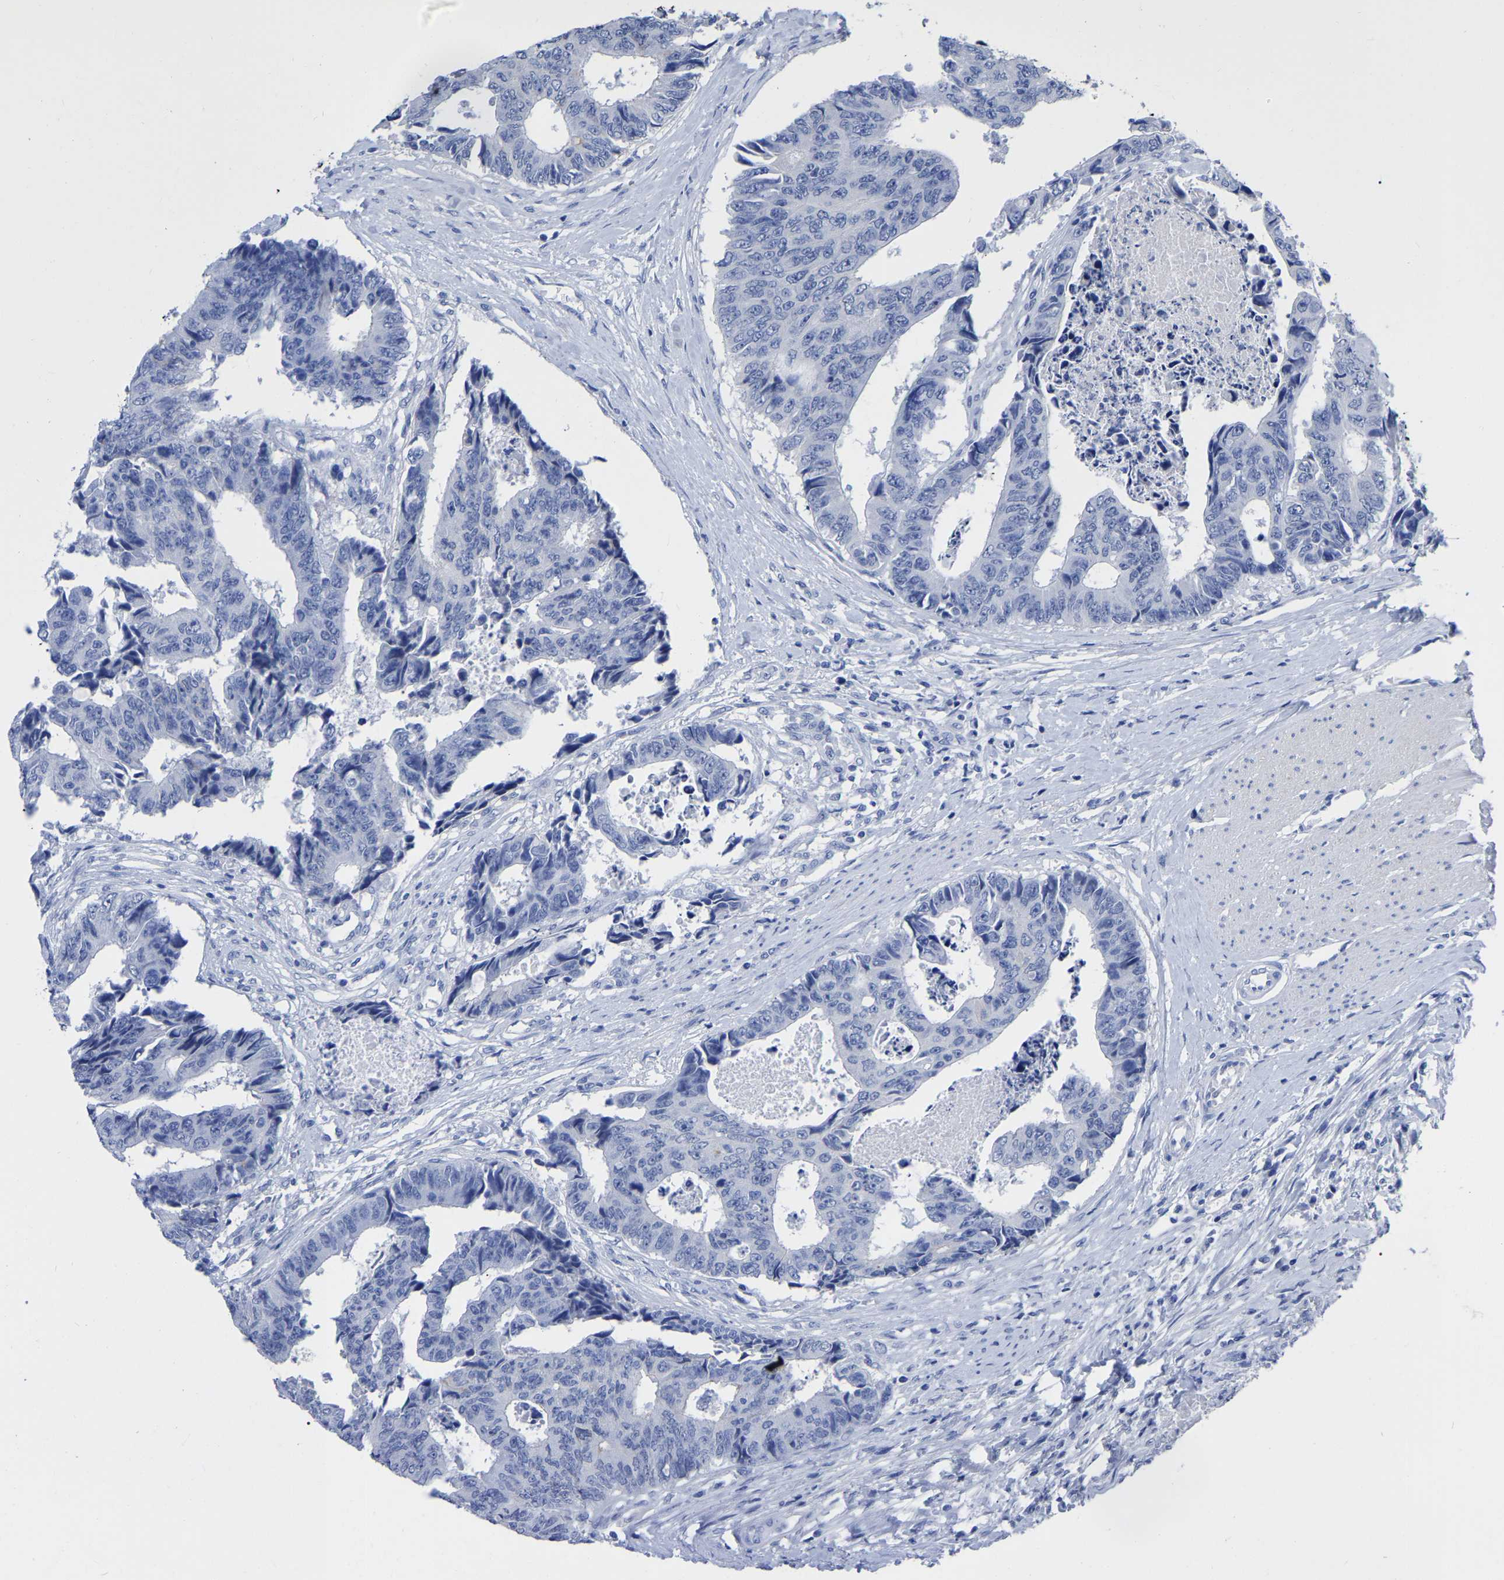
{"staining": {"intensity": "negative", "quantity": "none", "location": "none"}, "tissue": "colorectal cancer", "cell_type": "Tumor cells", "image_type": "cancer", "snomed": [{"axis": "morphology", "description": "Adenocarcinoma, NOS"}, {"axis": "topography", "description": "Rectum"}], "caption": "High power microscopy histopathology image of an immunohistochemistry photomicrograph of colorectal adenocarcinoma, revealing no significant staining in tumor cells.", "gene": "ANXA13", "patient": {"sex": "male", "age": 84}}